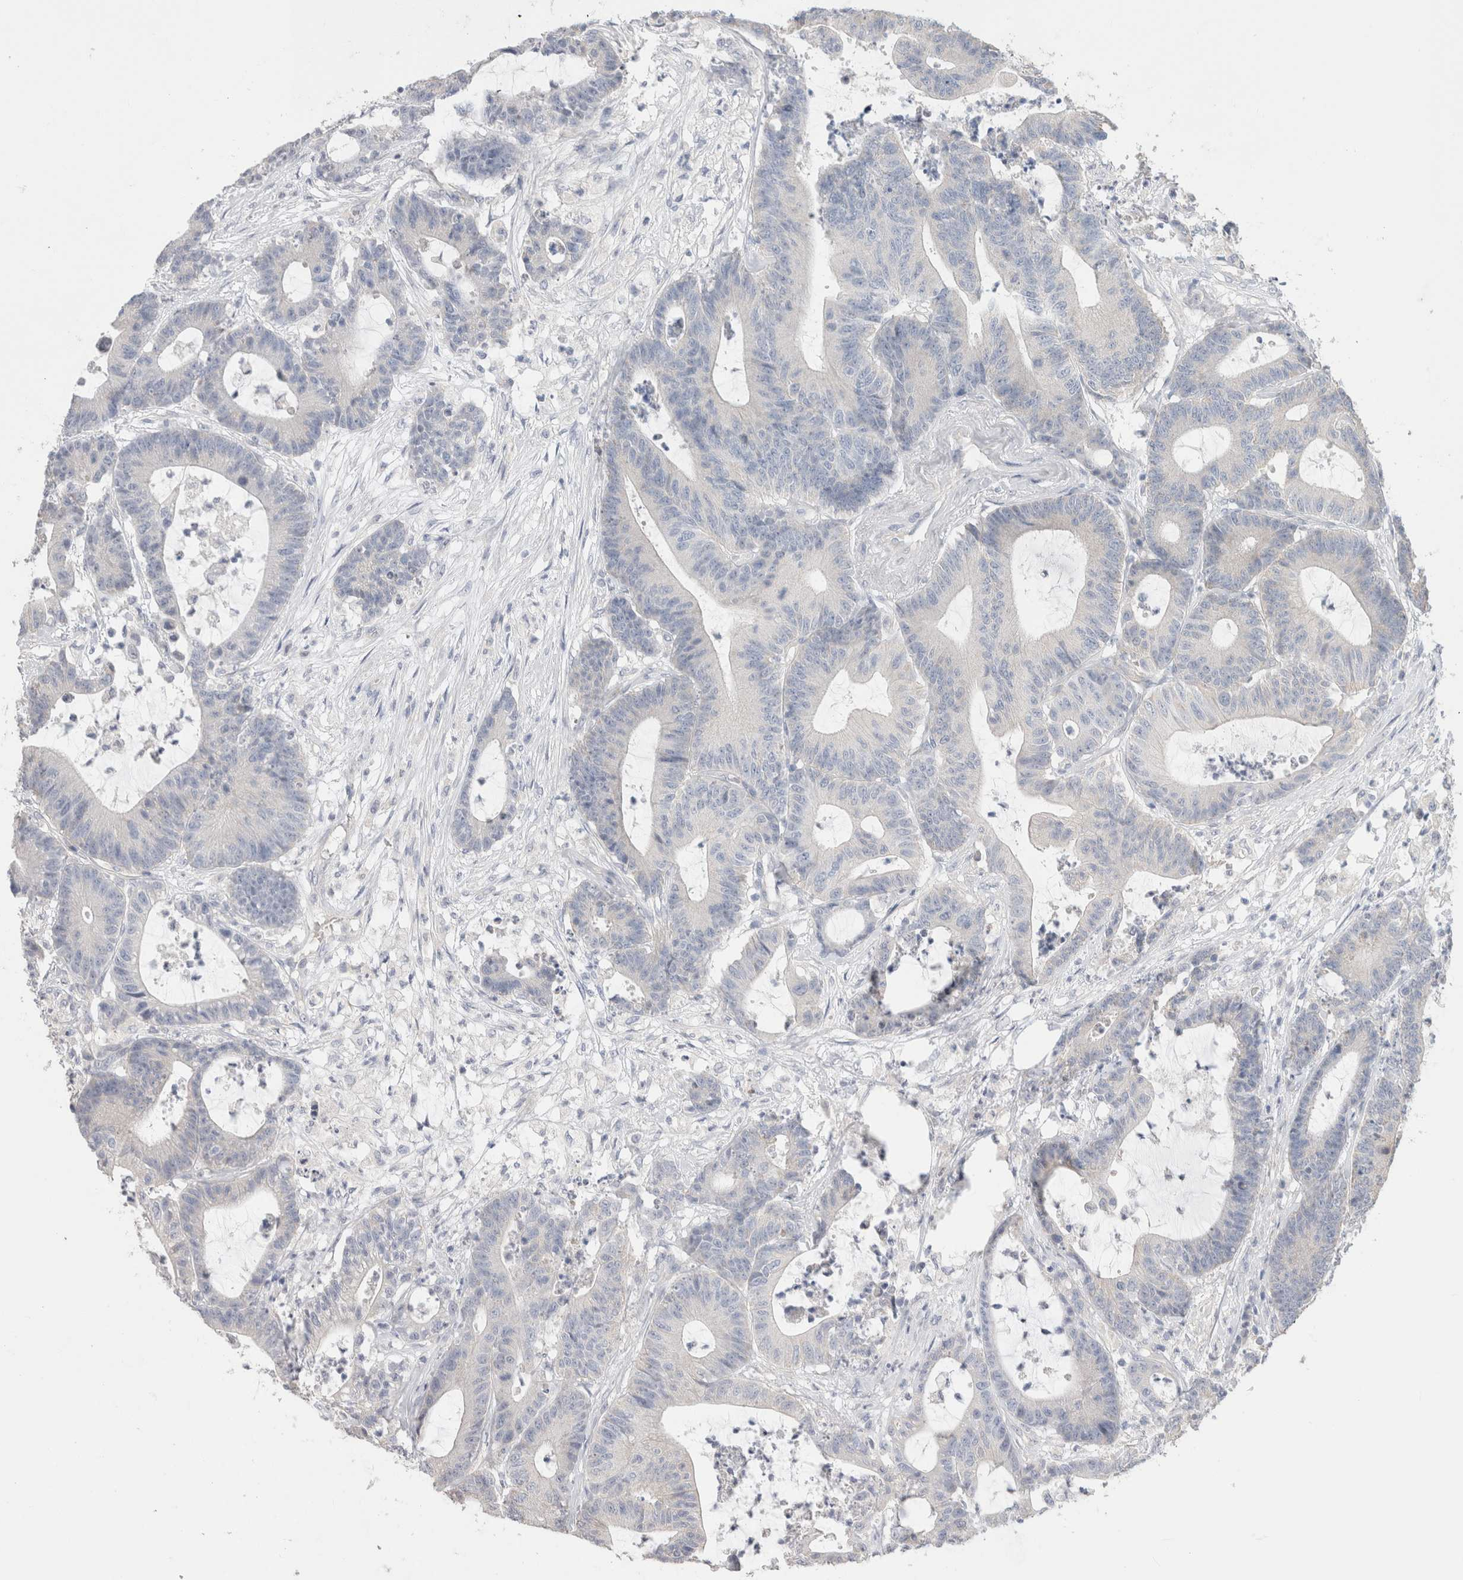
{"staining": {"intensity": "negative", "quantity": "none", "location": "none"}, "tissue": "colorectal cancer", "cell_type": "Tumor cells", "image_type": "cancer", "snomed": [{"axis": "morphology", "description": "Adenocarcinoma, NOS"}, {"axis": "topography", "description": "Colon"}], "caption": "The photomicrograph reveals no significant staining in tumor cells of colorectal cancer.", "gene": "DMD", "patient": {"sex": "female", "age": 84}}